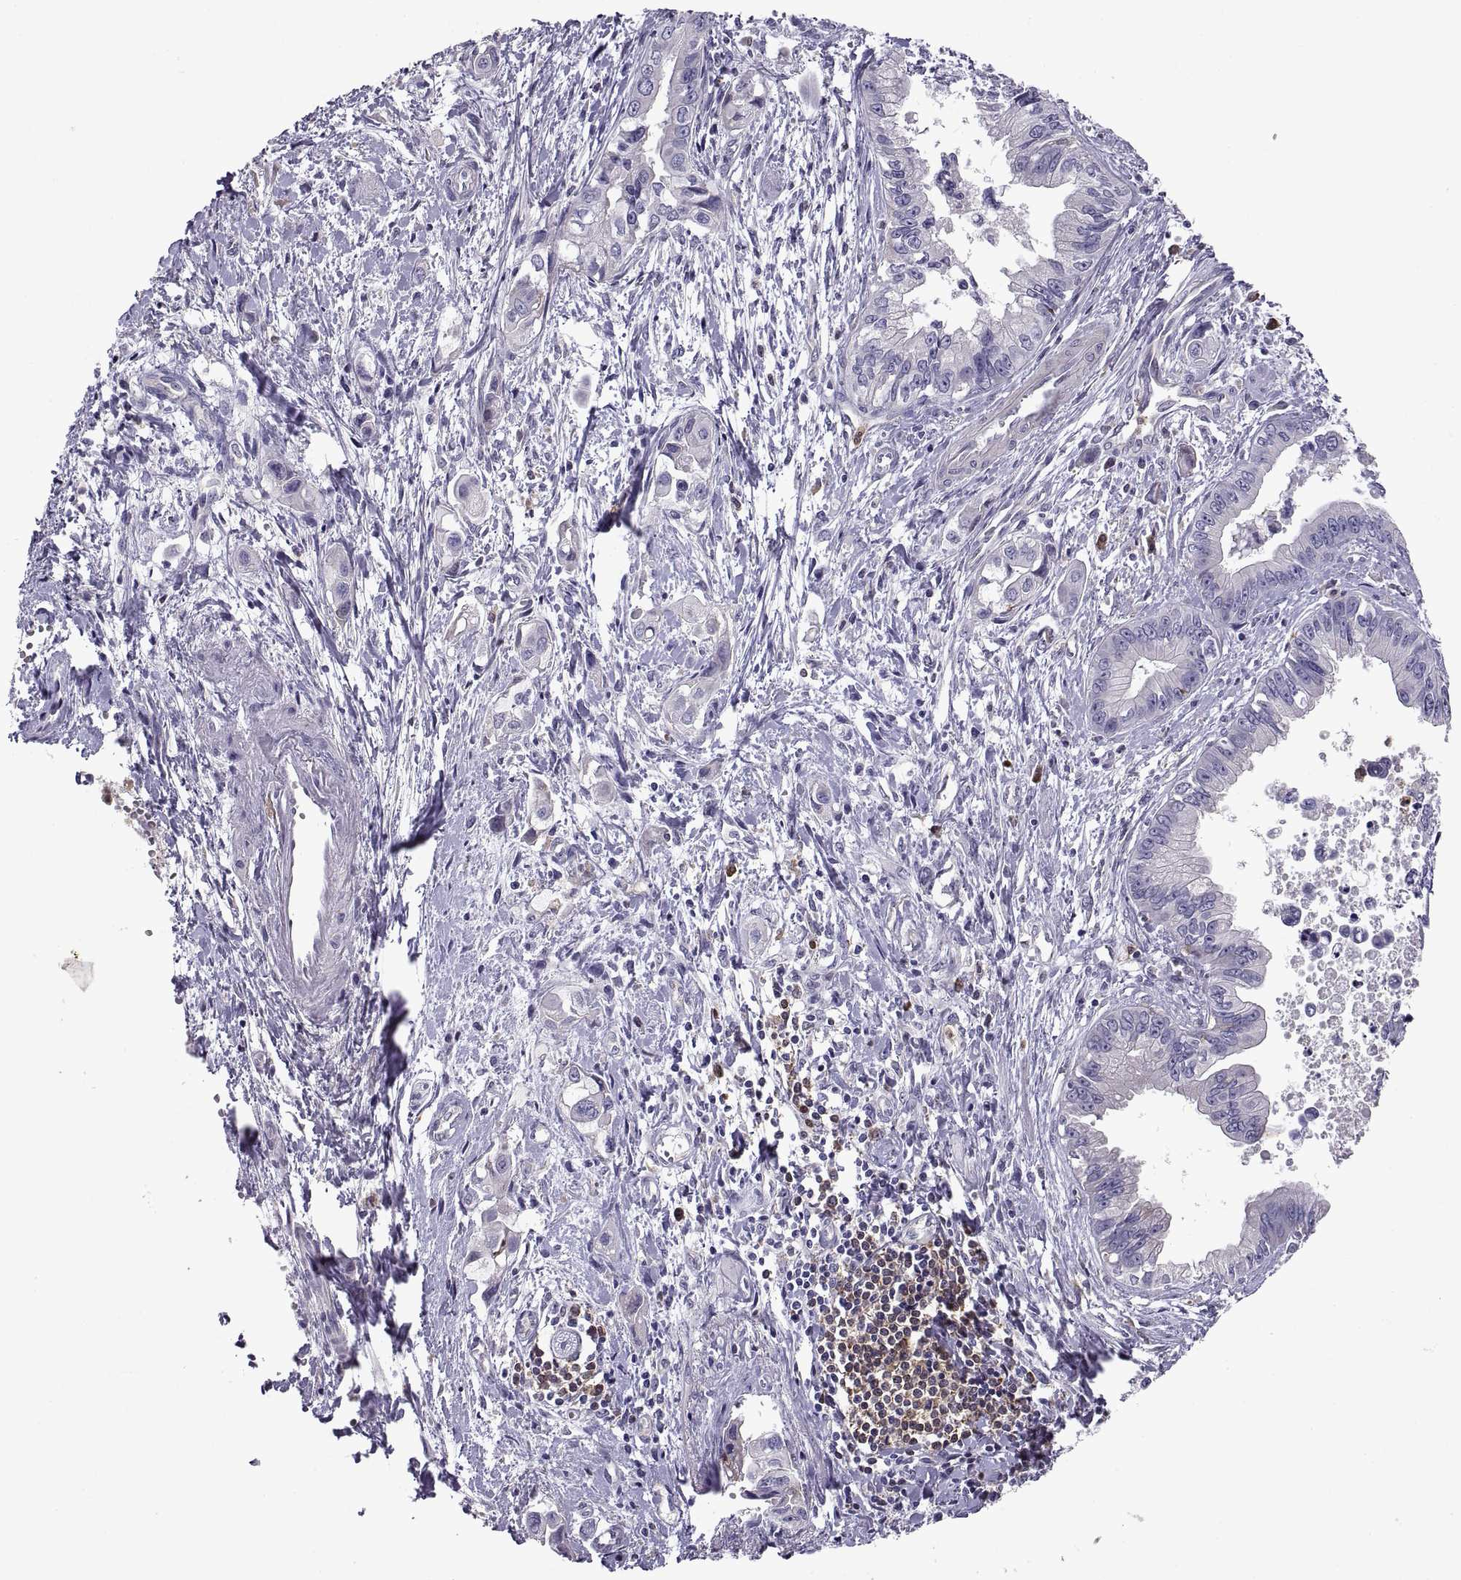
{"staining": {"intensity": "negative", "quantity": "none", "location": "none"}, "tissue": "pancreatic cancer", "cell_type": "Tumor cells", "image_type": "cancer", "snomed": [{"axis": "morphology", "description": "Adenocarcinoma, NOS"}, {"axis": "topography", "description": "Pancreas"}], "caption": "IHC of pancreatic cancer (adenocarcinoma) demonstrates no expression in tumor cells.", "gene": "DOK3", "patient": {"sex": "male", "age": 60}}